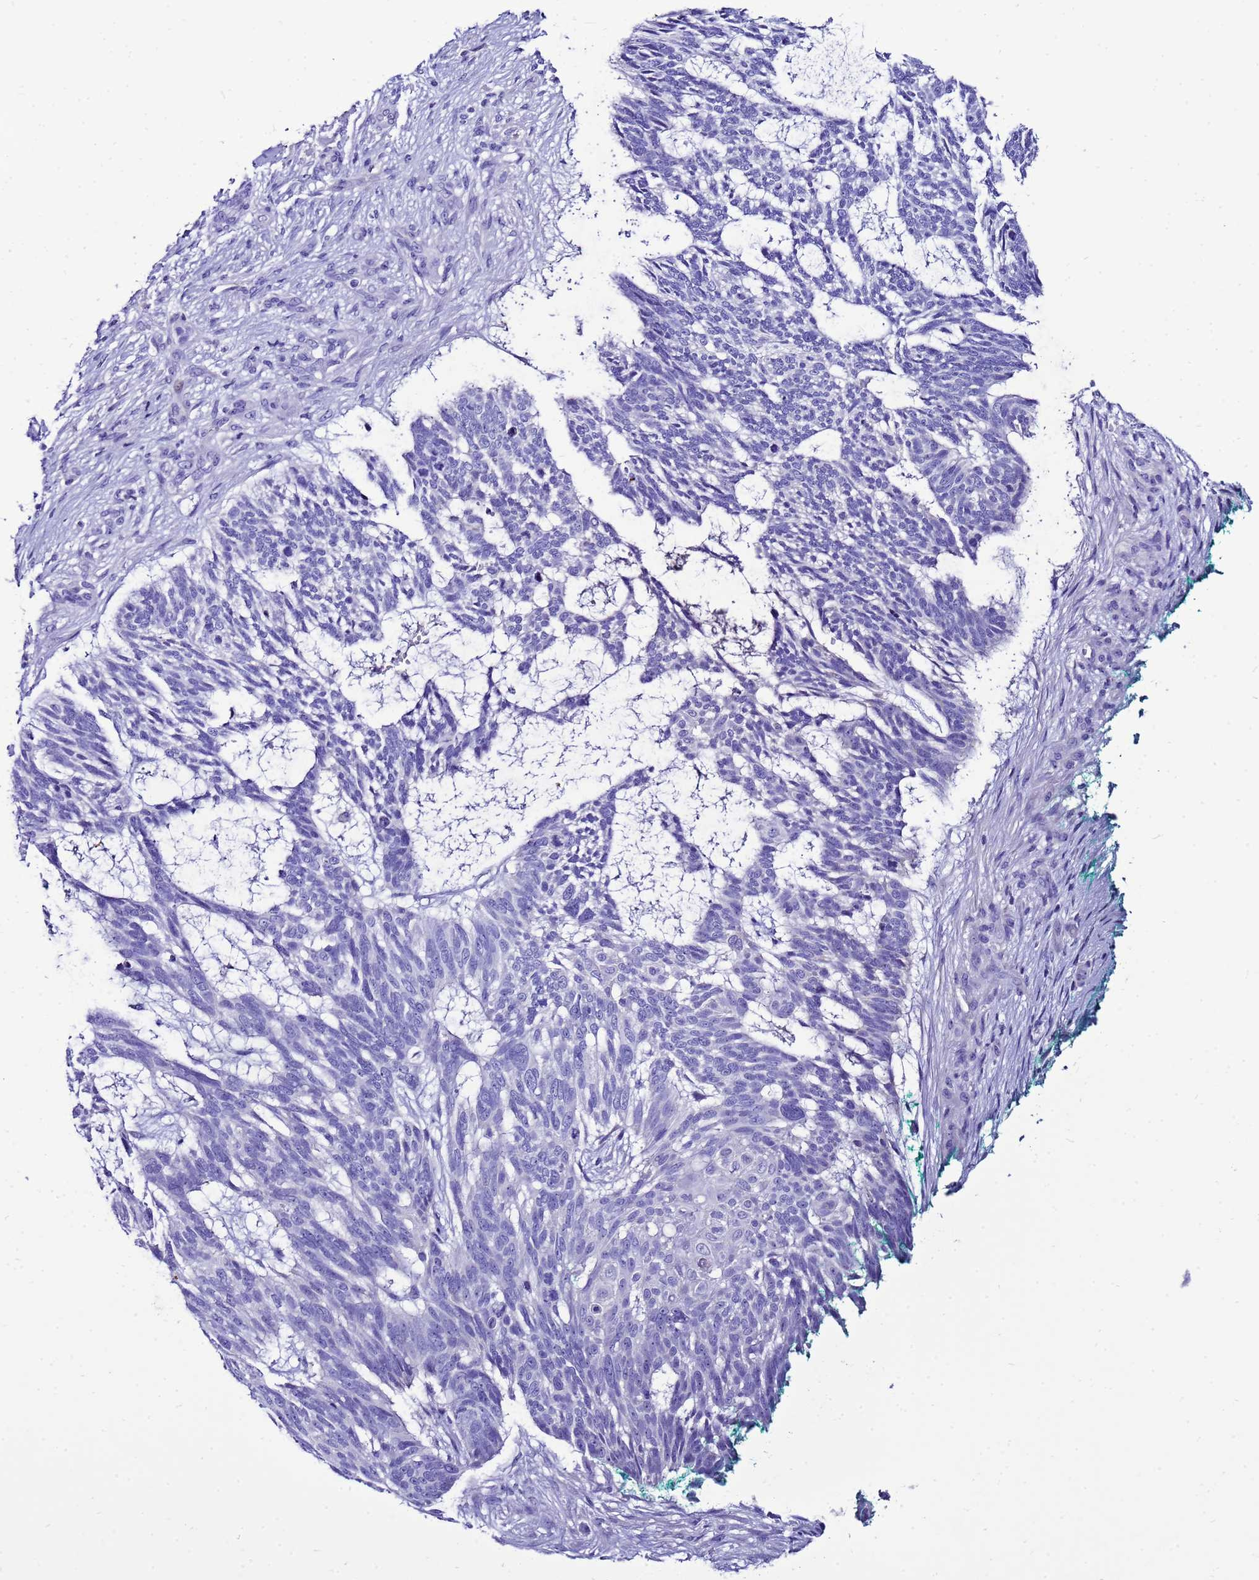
{"staining": {"intensity": "negative", "quantity": "none", "location": "none"}, "tissue": "skin cancer", "cell_type": "Tumor cells", "image_type": "cancer", "snomed": [{"axis": "morphology", "description": "Basal cell carcinoma"}, {"axis": "topography", "description": "Skin"}], "caption": "Immunohistochemical staining of human skin cancer reveals no significant positivity in tumor cells.", "gene": "BEST2", "patient": {"sex": "male", "age": 88}}